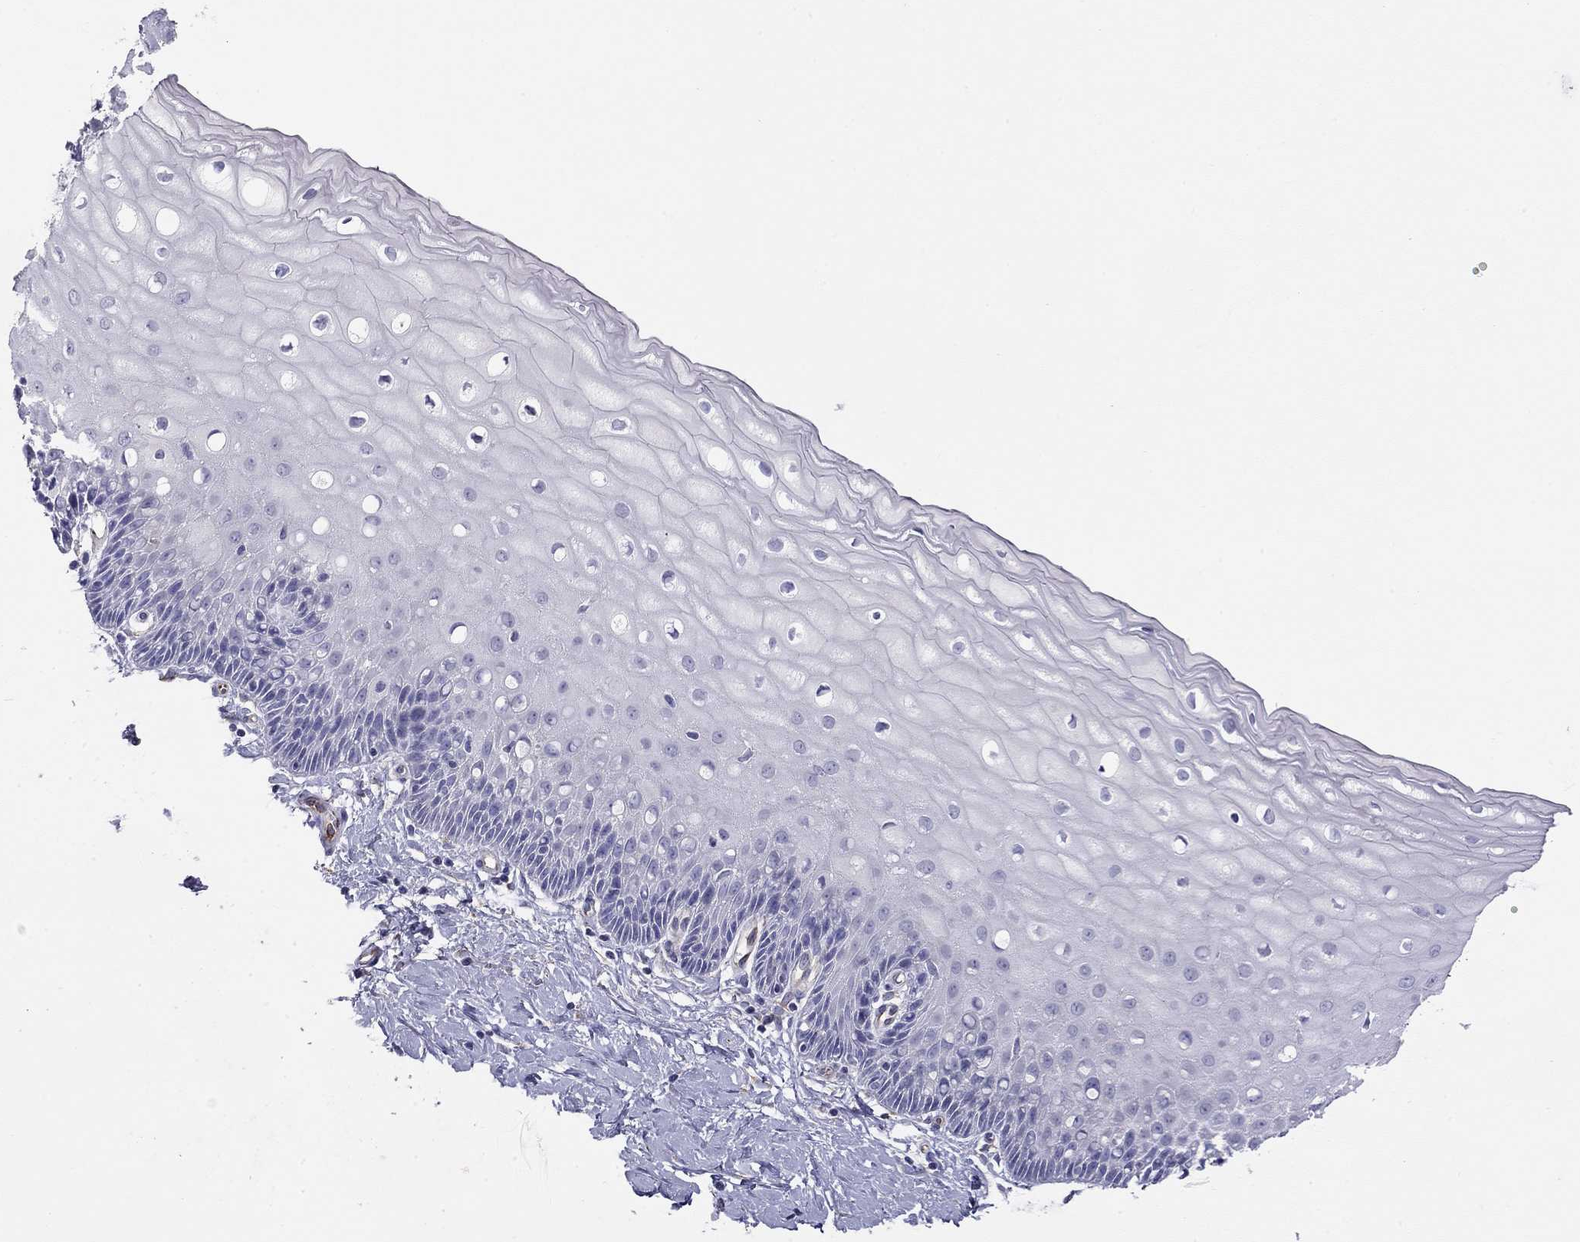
{"staining": {"intensity": "negative", "quantity": "none", "location": "none"}, "tissue": "cervix", "cell_type": "Glandular cells", "image_type": "normal", "snomed": [{"axis": "morphology", "description": "Normal tissue, NOS"}, {"axis": "topography", "description": "Cervix"}], "caption": "Image shows no protein positivity in glandular cells of unremarkable cervix.", "gene": "RTL1", "patient": {"sex": "female", "age": 37}}